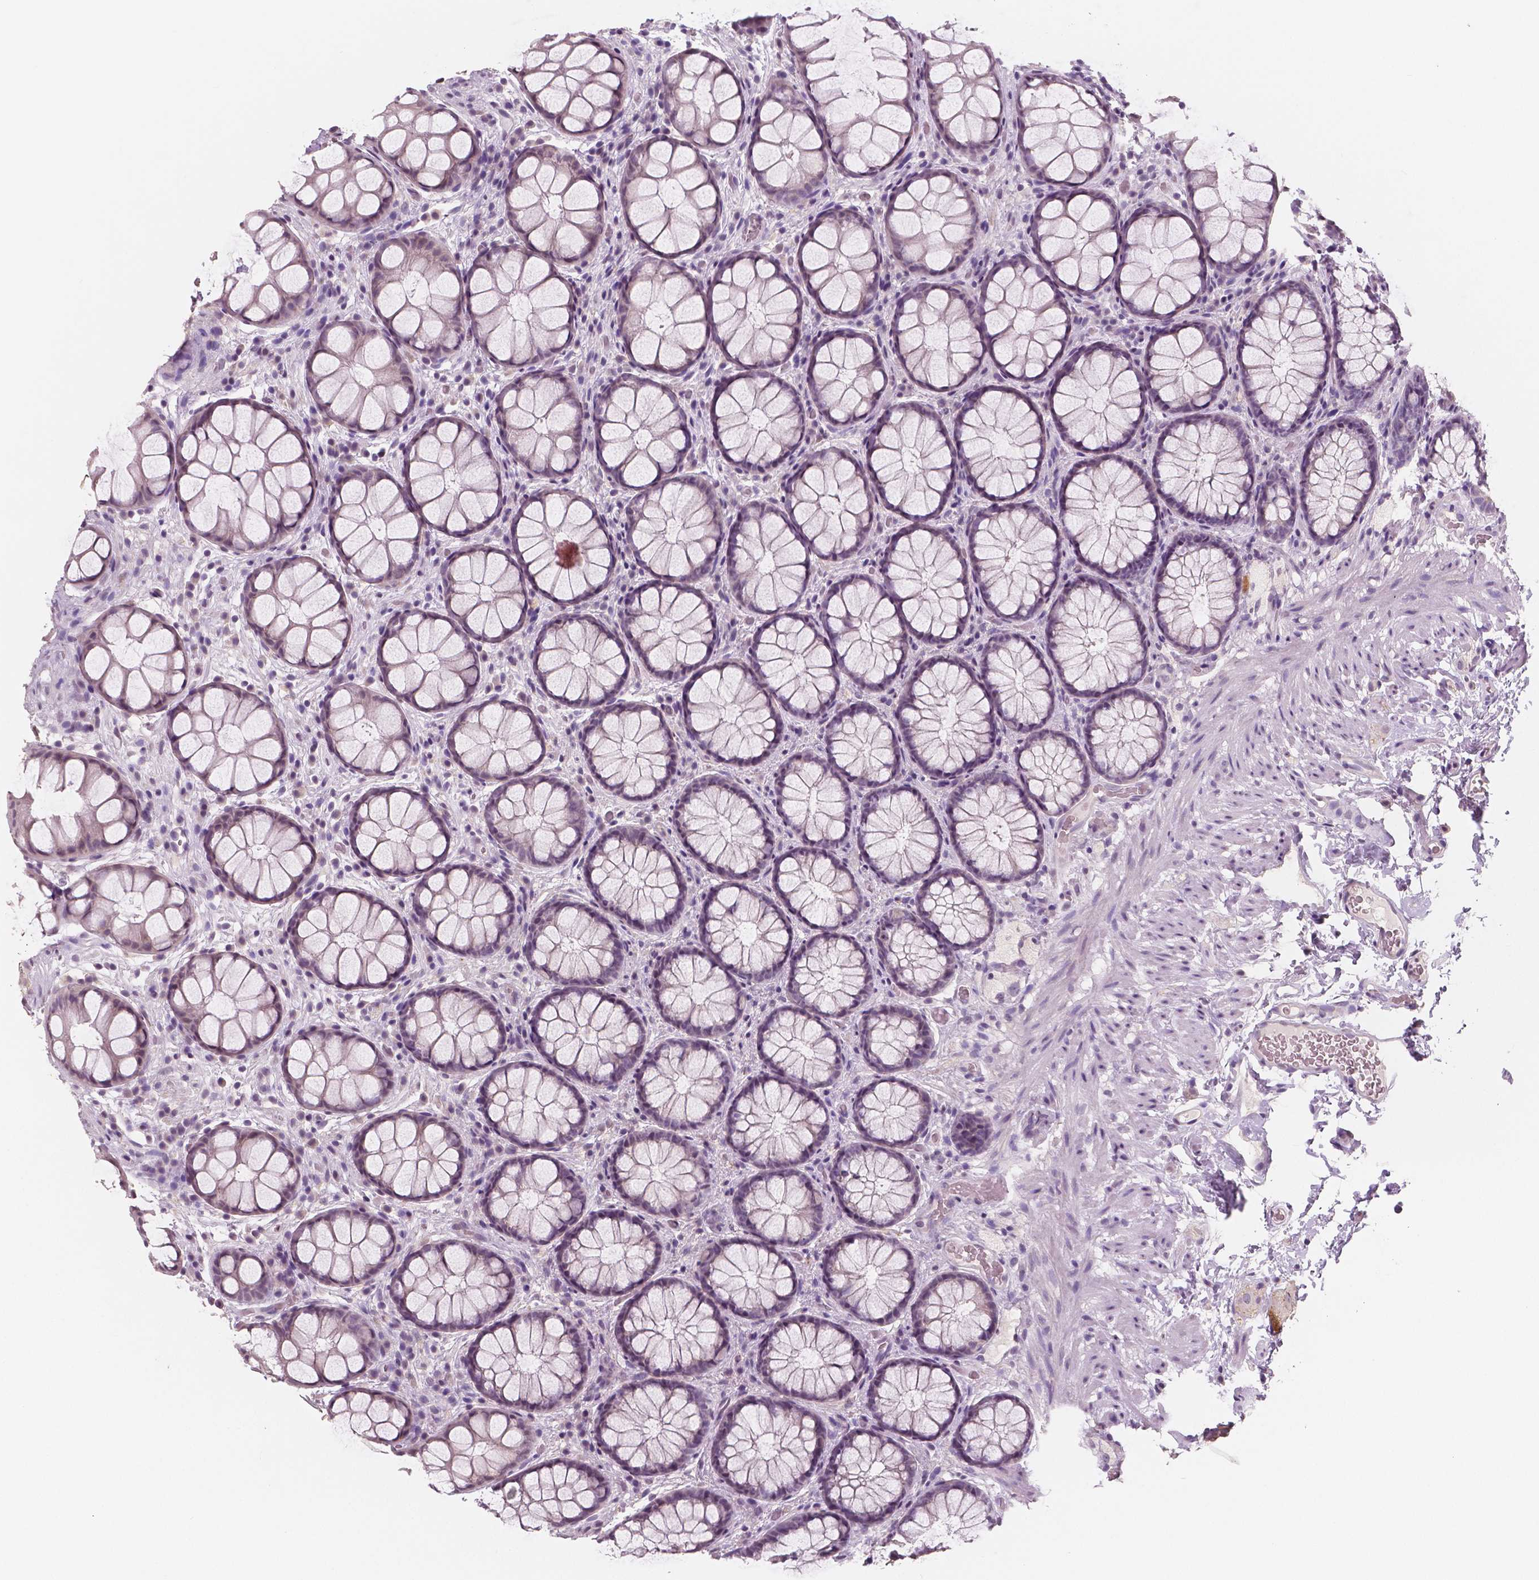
{"staining": {"intensity": "negative", "quantity": "none", "location": "none"}, "tissue": "rectum", "cell_type": "Glandular cells", "image_type": "normal", "snomed": [{"axis": "morphology", "description": "Normal tissue, NOS"}, {"axis": "topography", "description": "Rectum"}], "caption": "Rectum stained for a protein using immunohistochemistry reveals no expression glandular cells.", "gene": "NECAB1", "patient": {"sex": "female", "age": 62}}